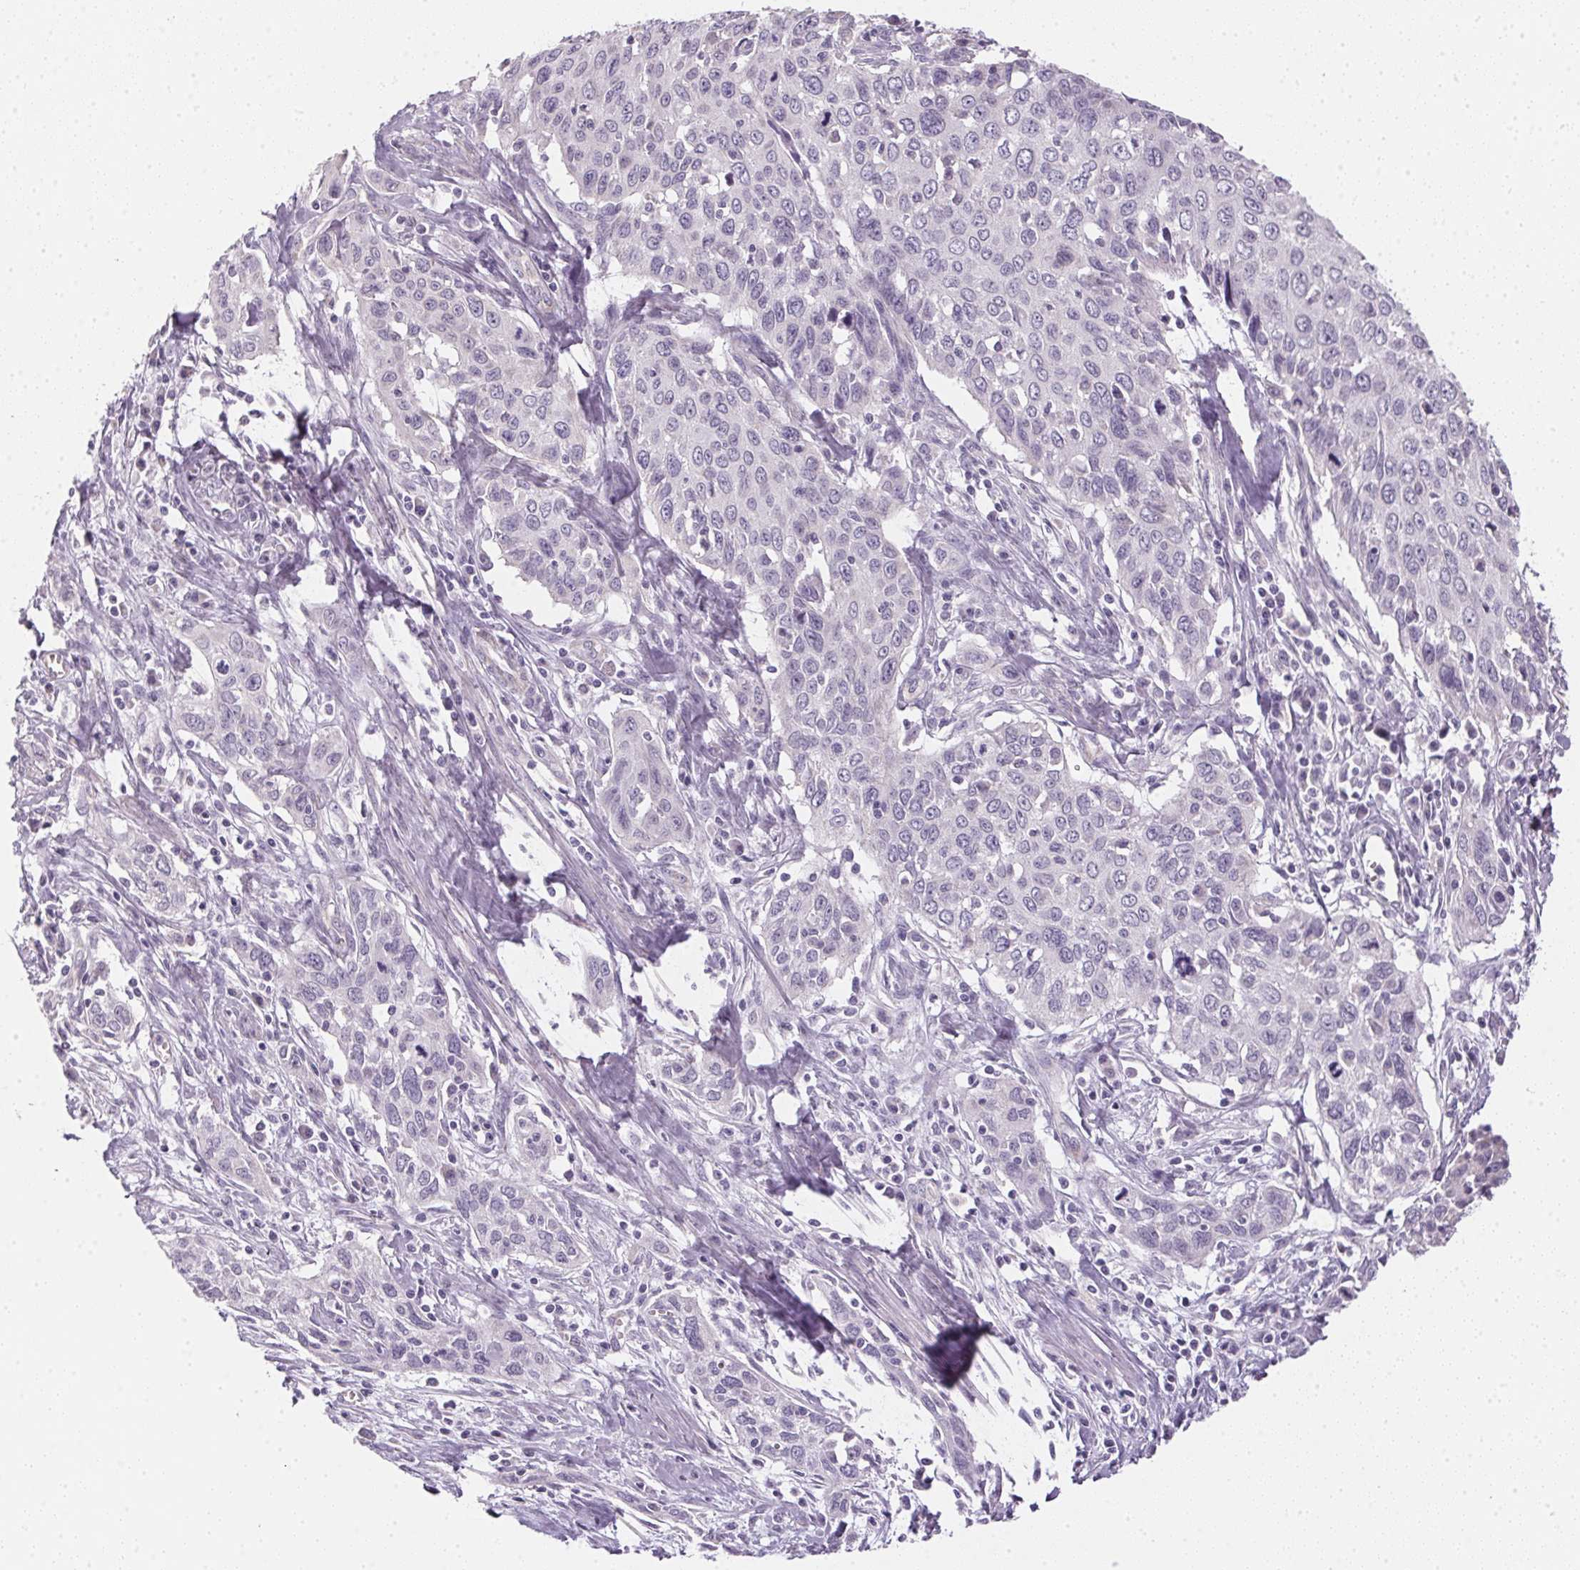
{"staining": {"intensity": "negative", "quantity": "none", "location": "none"}, "tissue": "cervical cancer", "cell_type": "Tumor cells", "image_type": "cancer", "snomed": [{"axis": "morphology", "description": "Squamous cell carcinoma, NOS"}, {"axis": "topography", "description": "Cervix"}], "caption": "There is no significant positivity in tumor cells of cervical cancer.", "gene": "SMYD1", "patient": {"sex": "female", "age": 38}}